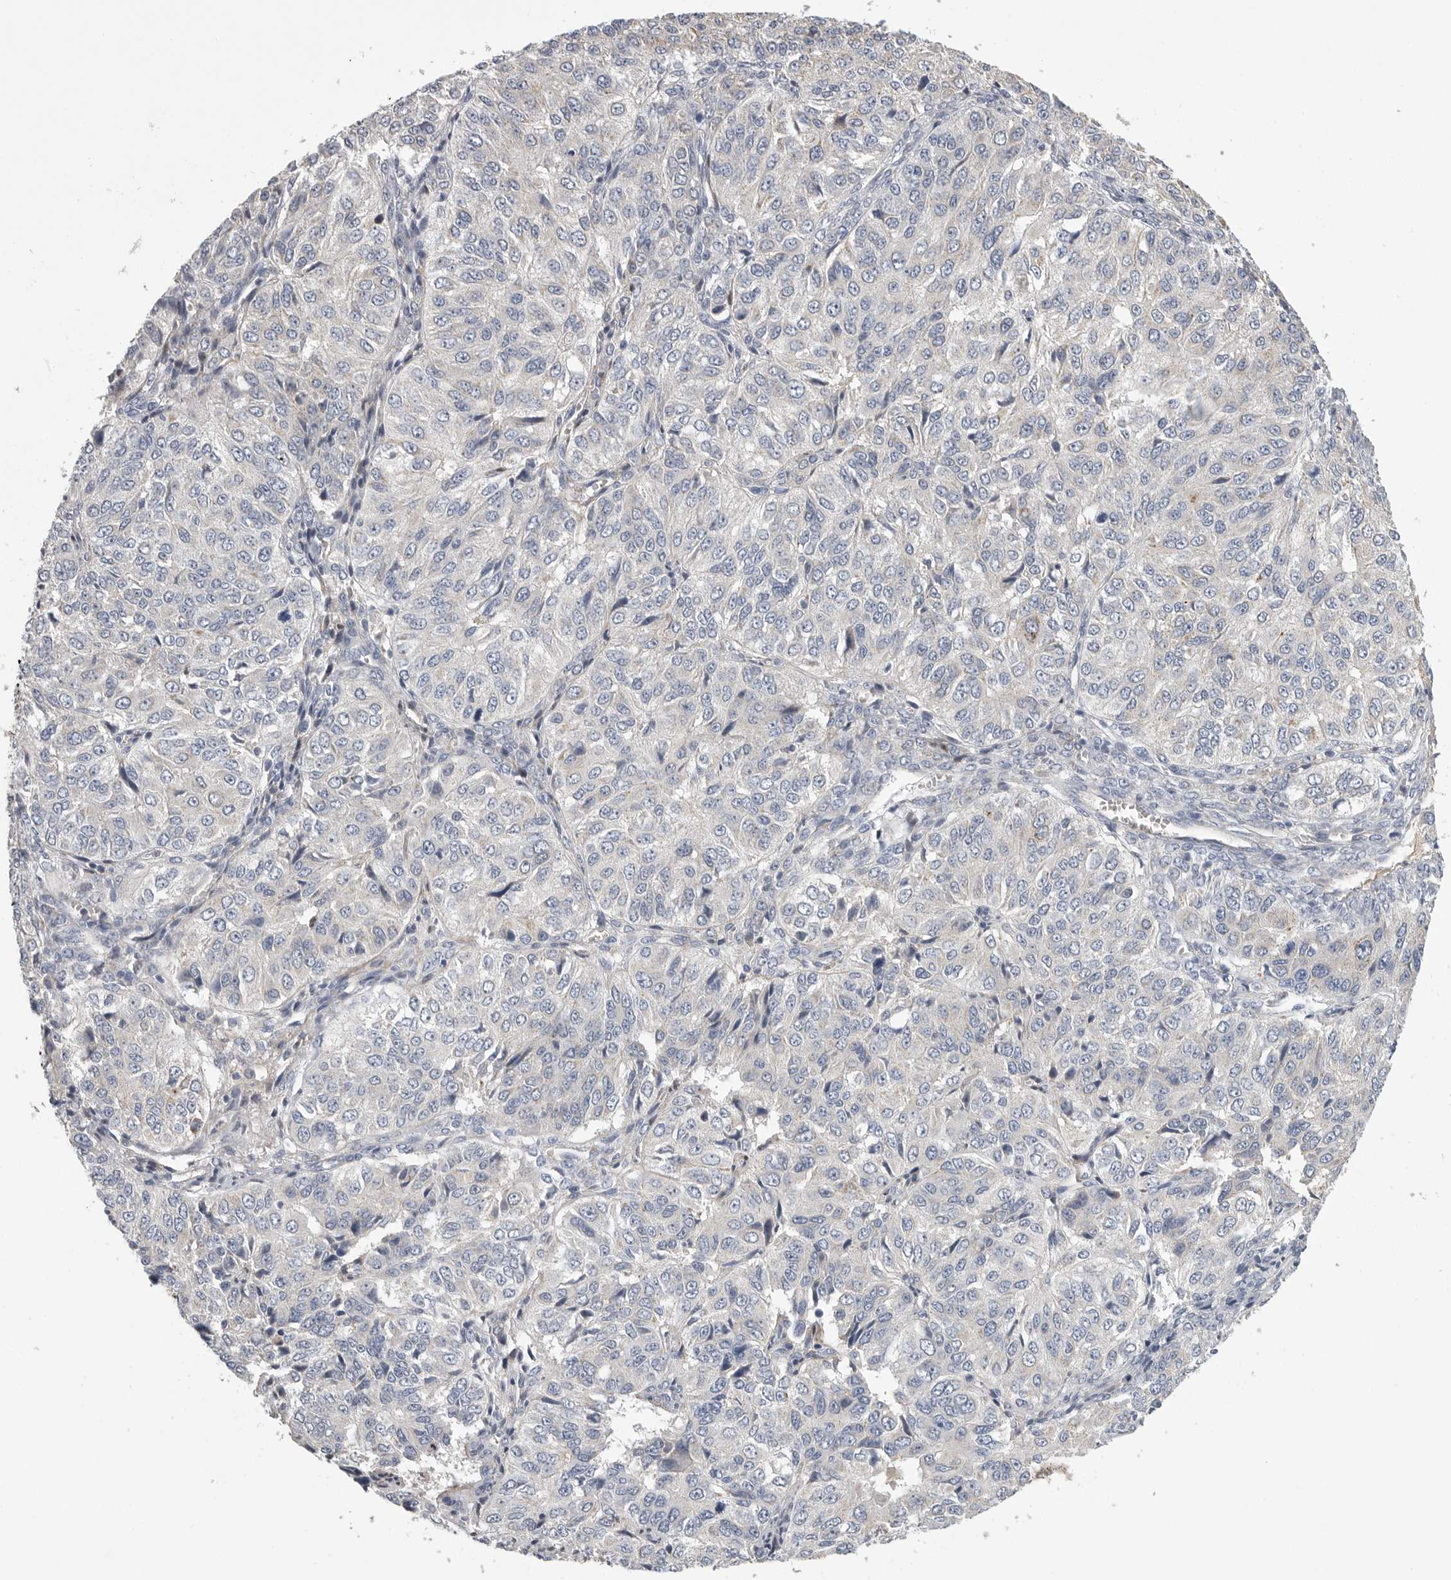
{"staining": {"intensity": "negative", "quantity": "none", "location": "none"}, "tissue": "ovarian cancer", "cell_type": "Tumor cells", "image_type": "cancer", "snomed": [{"axis": "morphology", "description": "Carcinoma, endometroid"}, {"axis": "topography", "description": "Ovary"}], "caption": "Human ovarian cancer (endometroid carcinoma) stained for a protein using immunohistochemistry (IHC) reveals no staining in tumor cells.", "gene": "SDC3", "patient": {"sex": "female", "age": 51}}